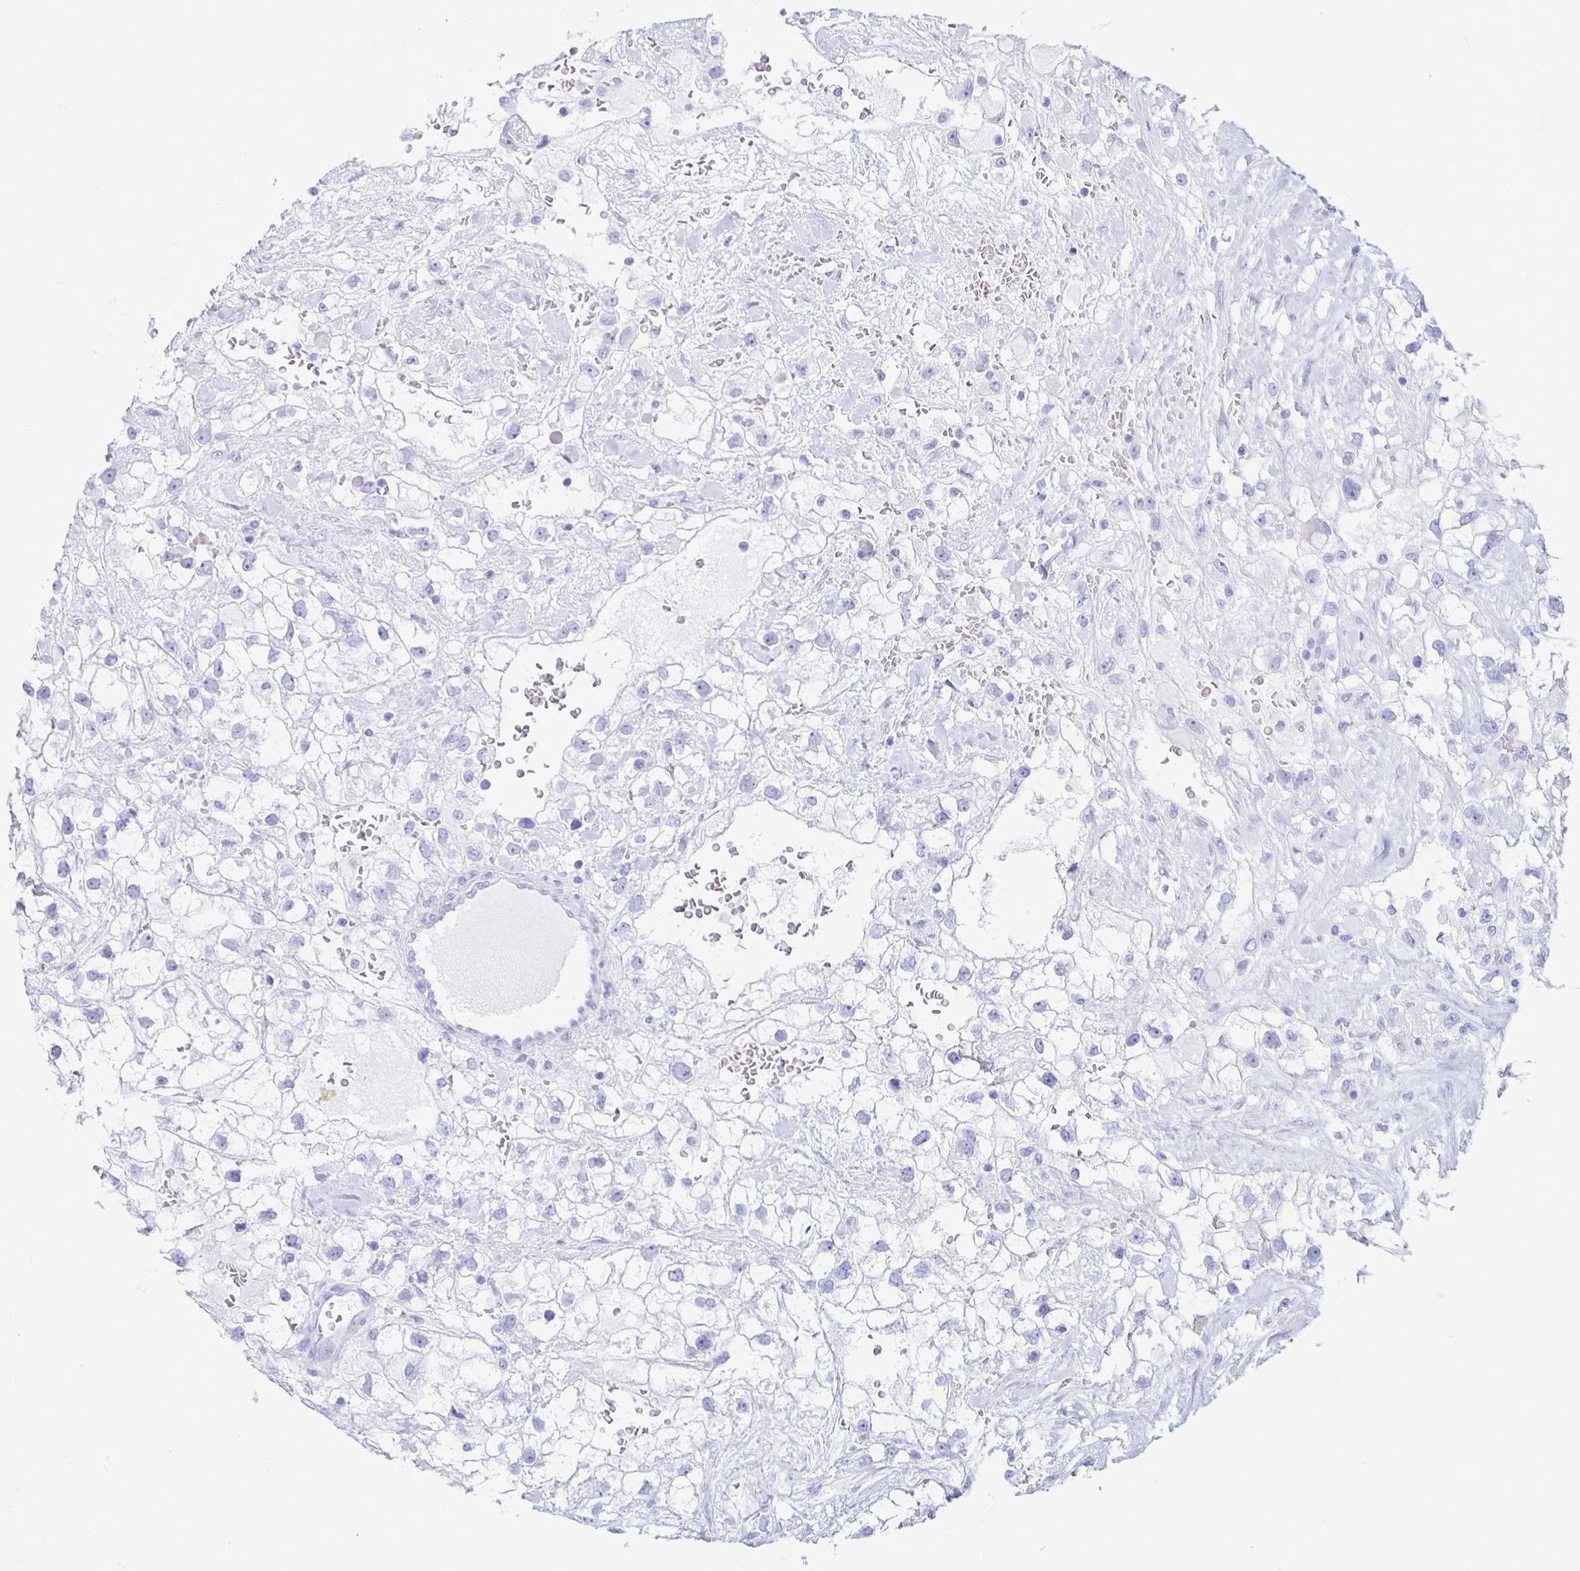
{"staining": {"intensity": "negative", "quantity": "none", "location": "none"}, "tissue": "renal cancer", "cell_type": "Tumor cells", "image_type": "cancer", "snomed": [{"axis": "morphology", "description": "Adenocarcinoma, NOS"}, {"axis": "topography", "description": "Kidney"}], "caption": "Adenocarcinoma (renal) was stained to show a protein in brown. There is no significant positivity in tumor cells.", "gene": "ATP4B", "patient": {"sex": "male", "age": 59}}